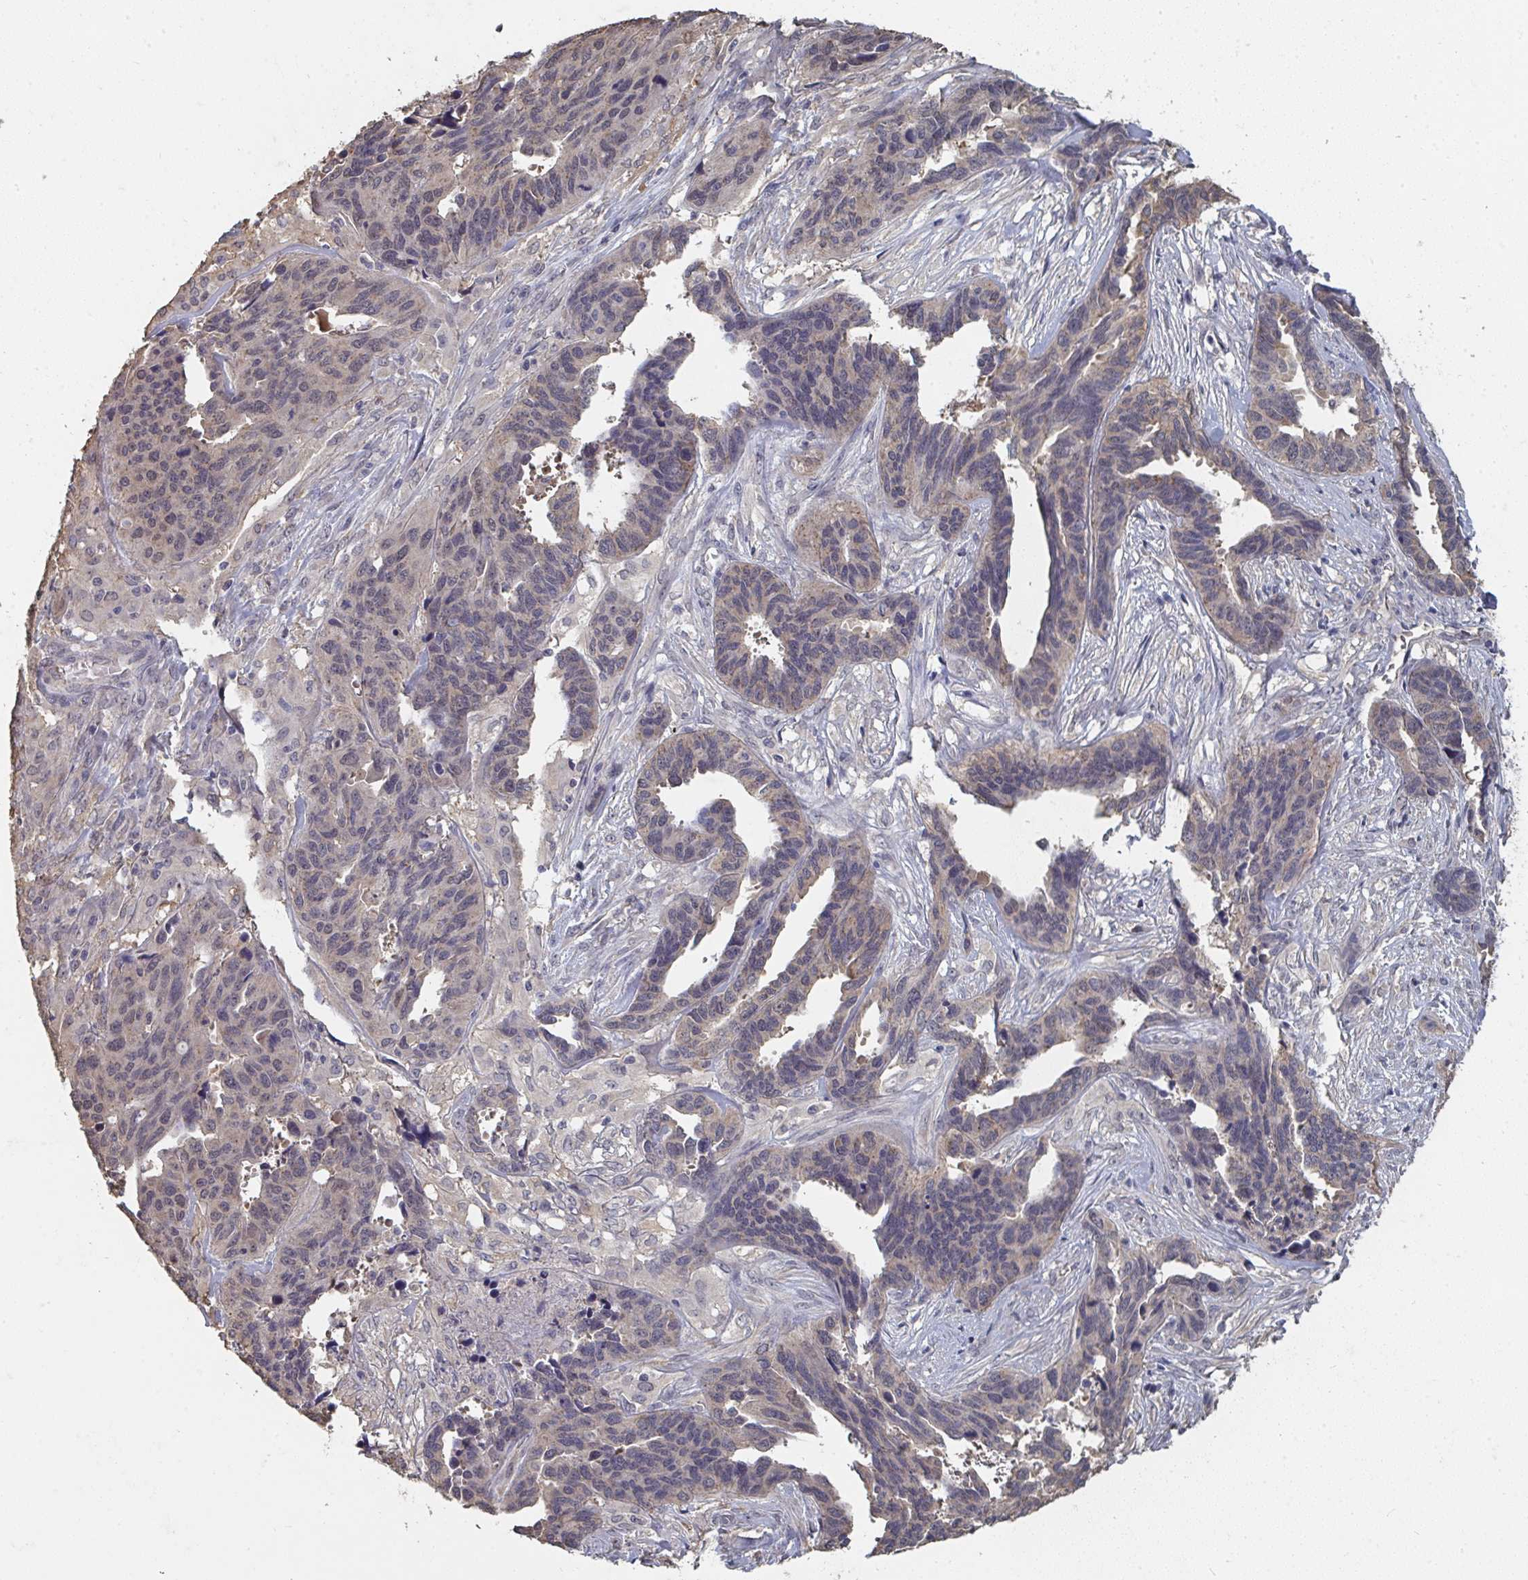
{"staining": {"intensity": "moderate", "quantity": "25%-75%", "location": "cytoplasmic/membranous"}, "tissue": "ovarian cancer", "cell_type": "Tumor cells", "image_type": "cancer", "snomed": [{"axis": "morphology", "description": "Cystadenocarcinoma, serous, NOS"}, {"axis": "topography", "description": "Ovary"}], "caption": "Immunohistochemical staining of human ovarian serous cystadenocarcinoma shows medium levels of moderate cytoplasmic/membranous staining in approximately 25%-75% of tumor cells.", "gene": "LIX1", "patient": {"sex": "female", "age": 64}}